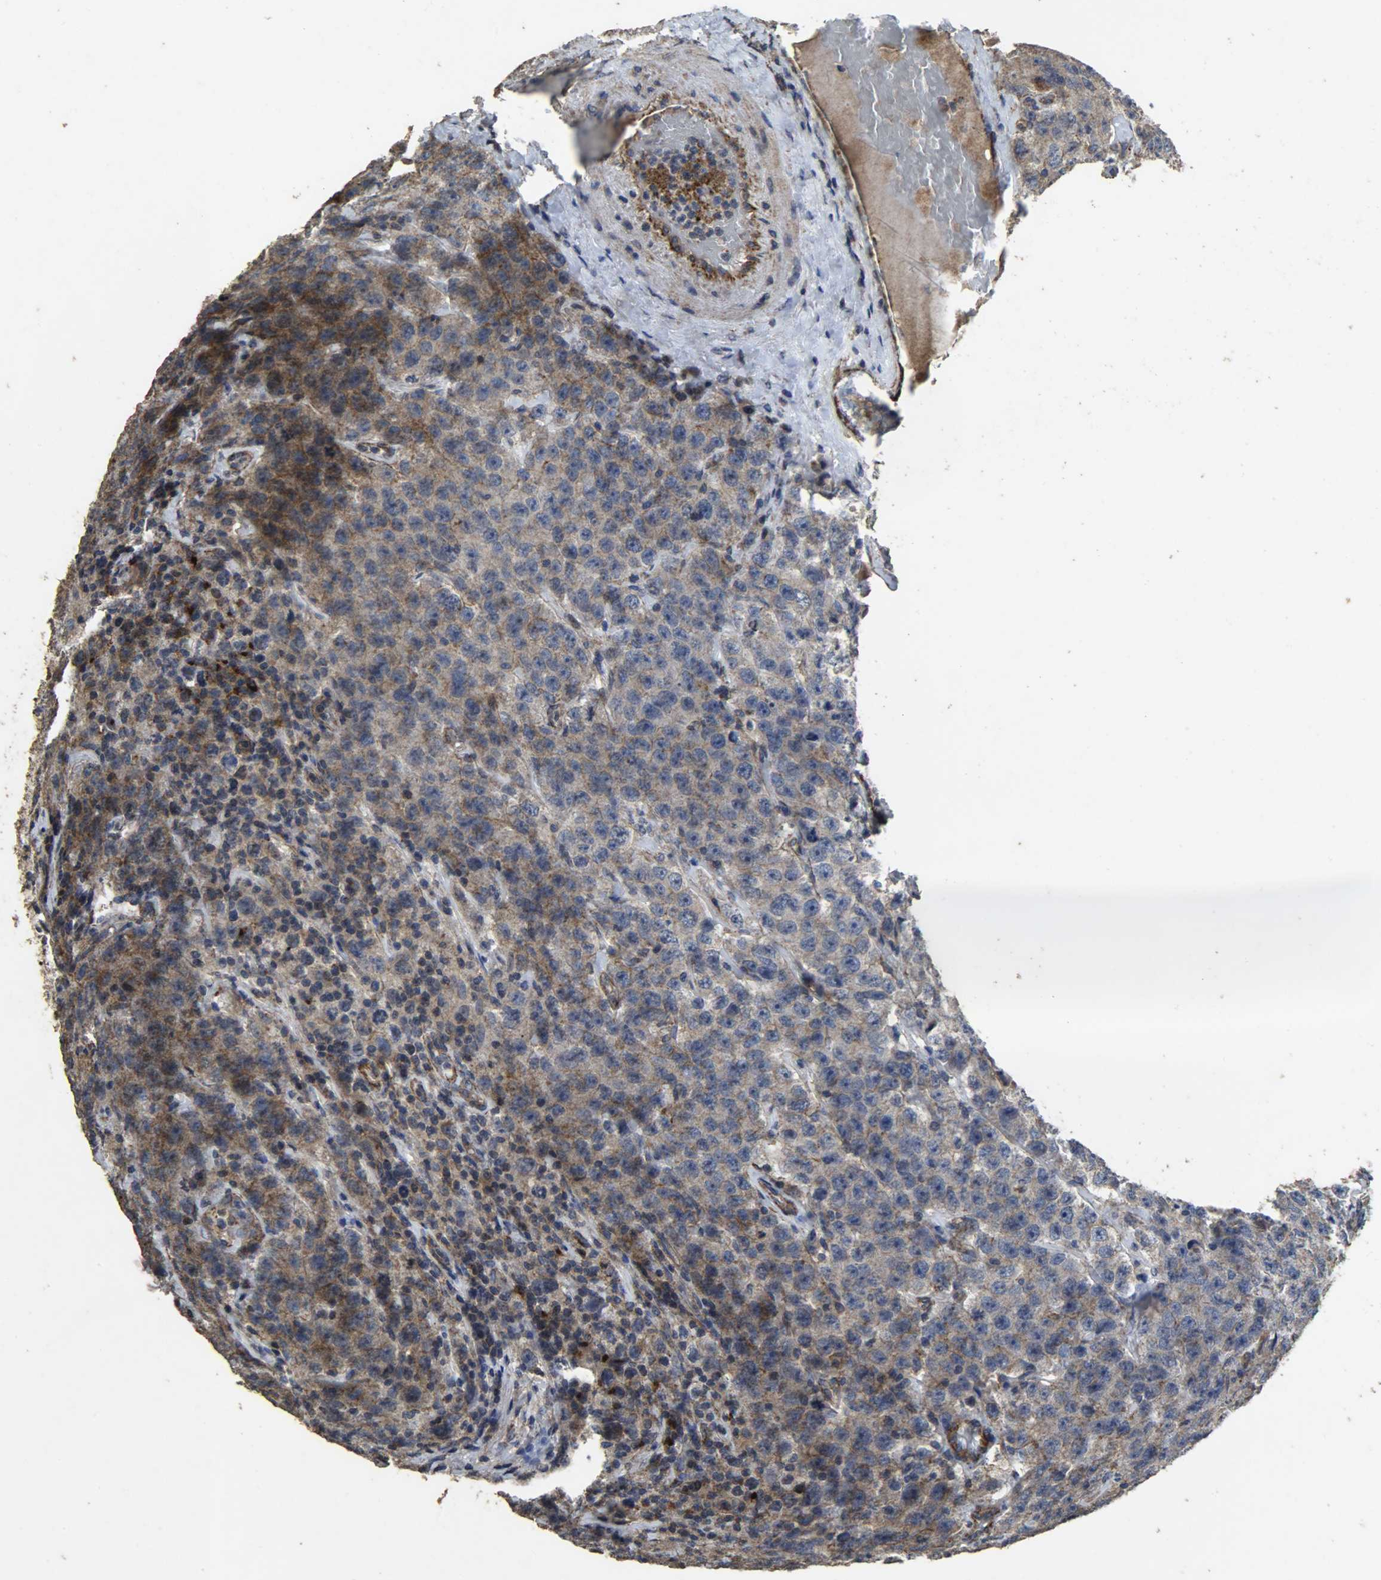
{"staining": {"intensity": "weak", "quantity": ">75%", "location": "cytoplasmic/membranous"}, "tissue": "testis cancer", "cell_type": "Tumor cells", "image_type": "cancer", "snomed": [{"axis": "morphology", "description": "Seminoma, NOS"}, {"axis": "topography", "description": "Testis"}], "caption": "Immunohistochemical staining of human testis cancer demonstrates low levels of weak cytoplasmic/membranous positivity in about >75% of tumor cells.", "gene": "TPM4", "patient": {"sex": "male", "age": 52}}